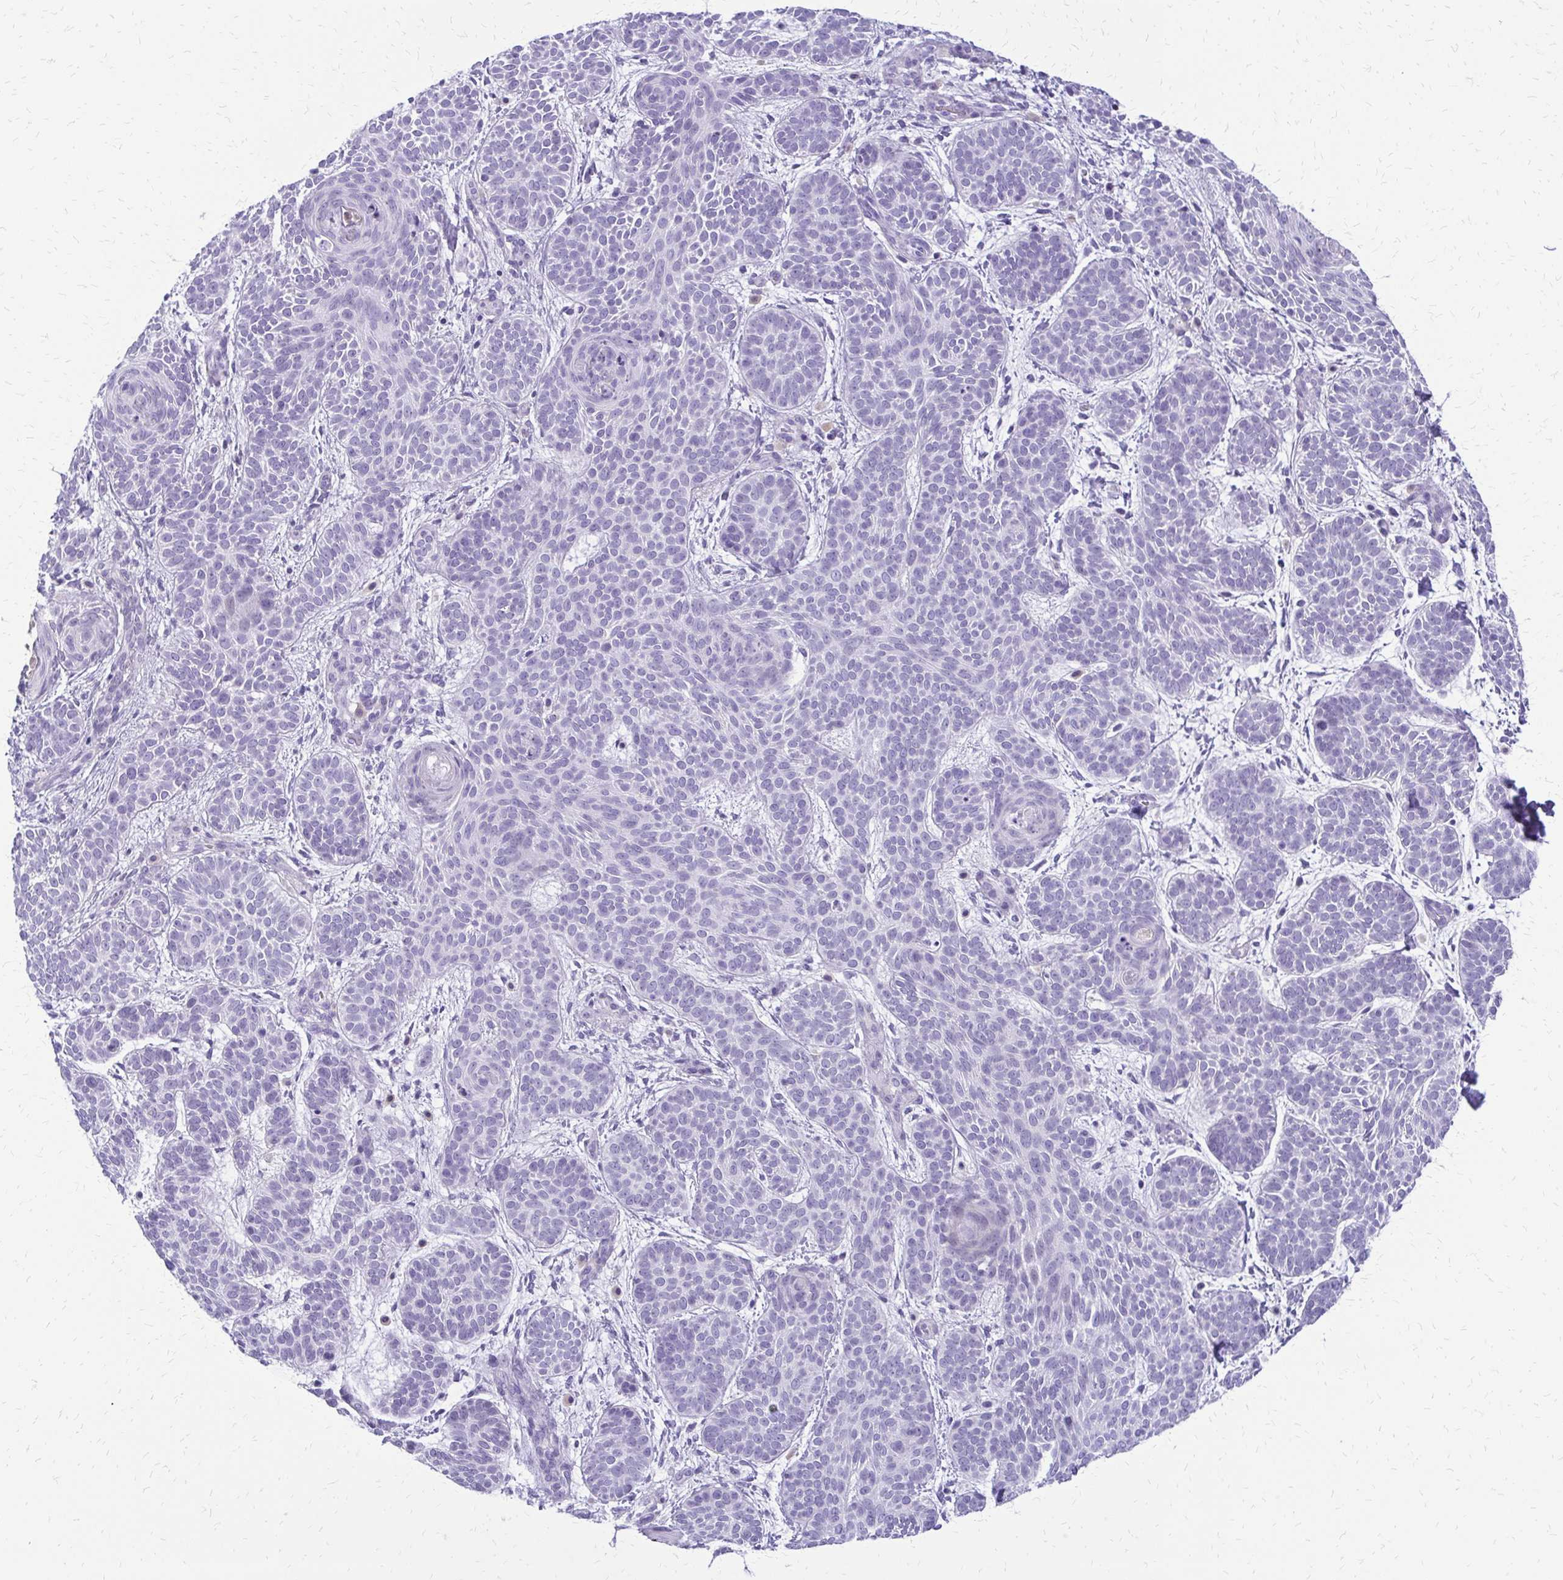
{"staining": {"intensity": "negative", "quantity": "none", "location": "none"}, "tissue": "skin cancer", "cell_type": "Tumor cells", "image_type": "cancer", "snomed": [{"axis": "morphology", "description": "Basal cell carcinoma"}, {"axis": "topography", "description": "Skin"}], "caption": "Skin basal cell carcinoma was stained to show a protein in brown. There is no significant expression in tumor cells.", "gene": "FAM162B", "patient": {"sex": "female", "age": 82}}